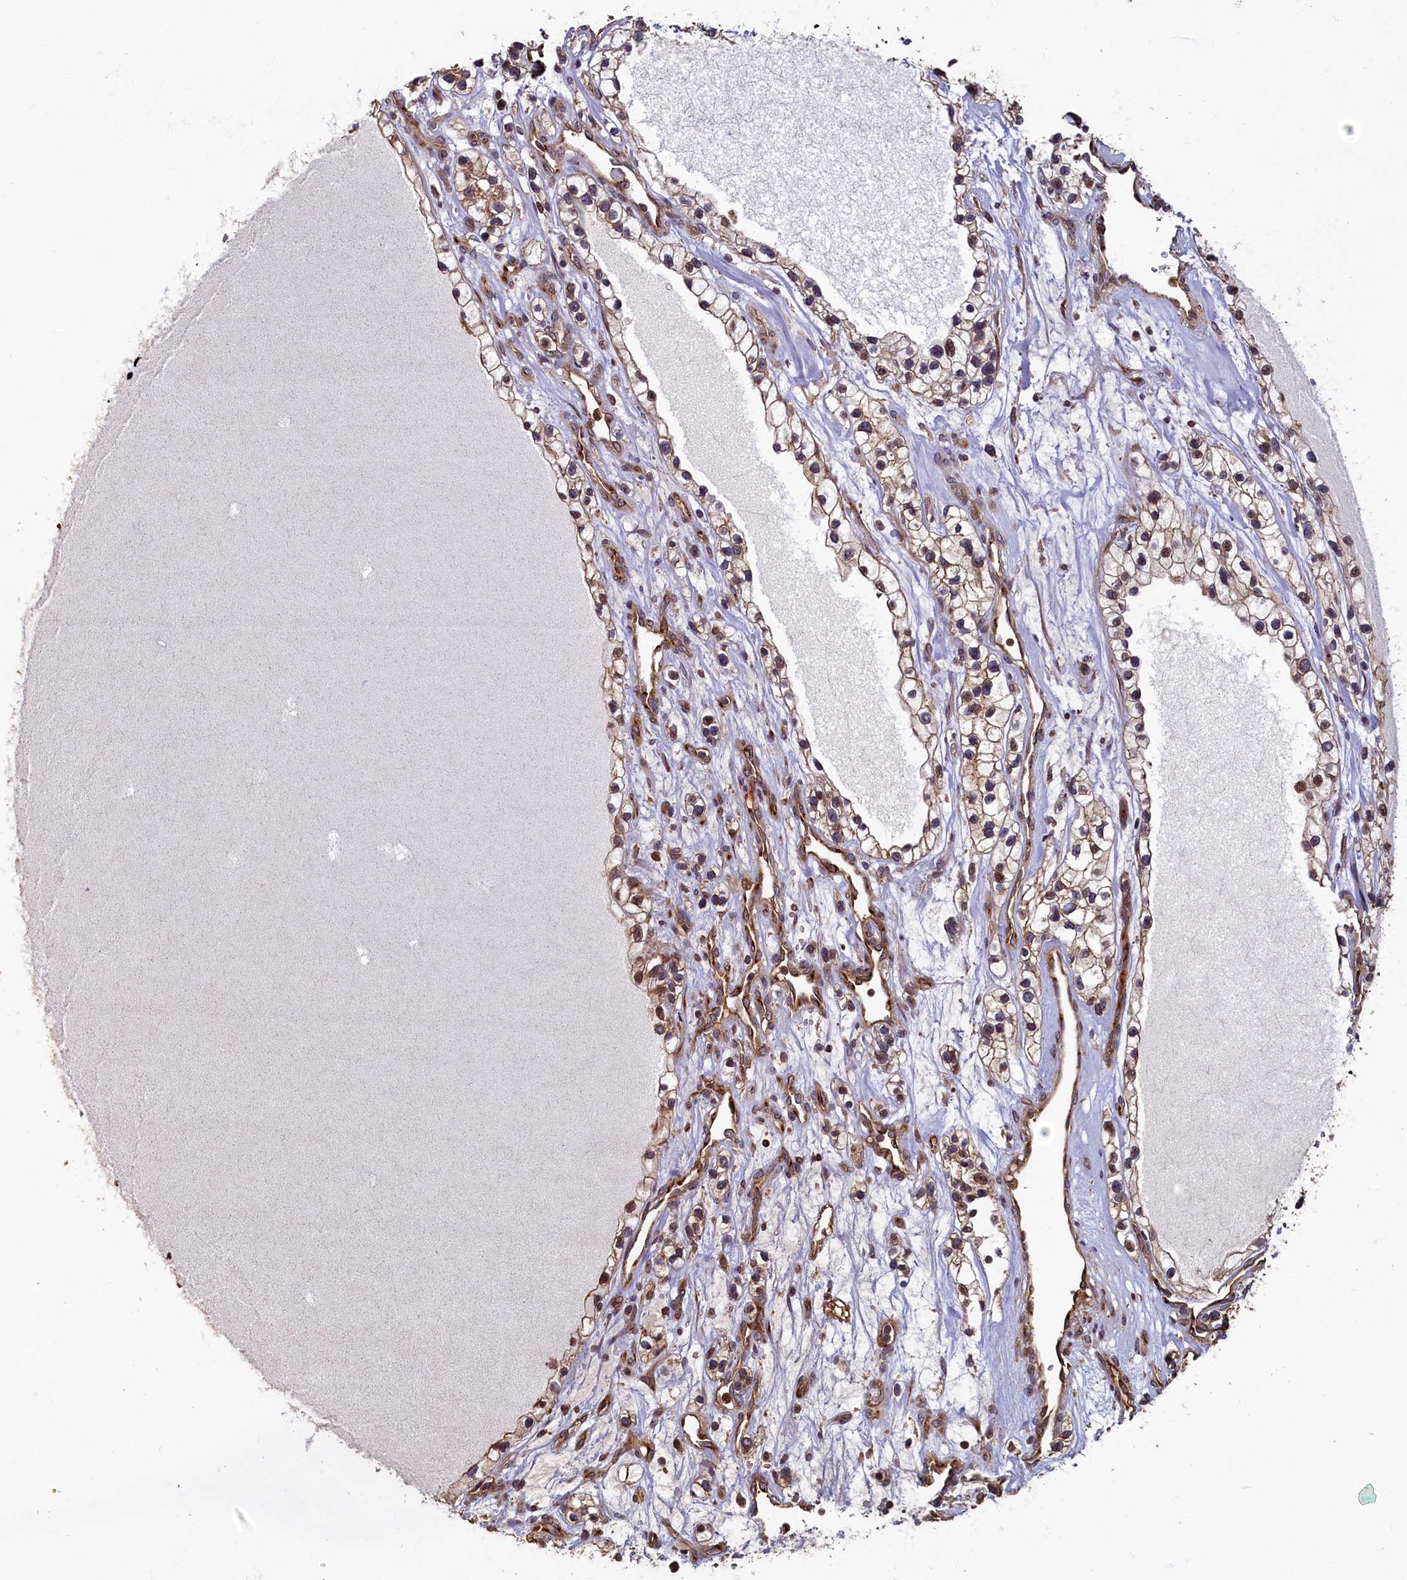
{"staining": {"intensity": "moderate", "quantity": "25%-75%", "location": "cytoplasmic/membranous"}, "tissue": "renal cancer", "cell_type": "Tumor cells", "image_type": "cancer", "snomed": [{"axis": "morphology", "description": "Adenocarcinoma, NOS"}, {"axis": "topography", "description": "Kidney"}], "caption": "Immunohistochemistry (IHC) histopathology image of neoplastic tissue: renal cancer stained using immunohistochemistry displays medium levels of moderate protein expression localized specifically in the cytoplasmic/membranous of tumor cells, appearing as a cytoplasmic/membranous brown color.", "gene": "TMEM181", "patient": {"sex": "female", "age": 57}}